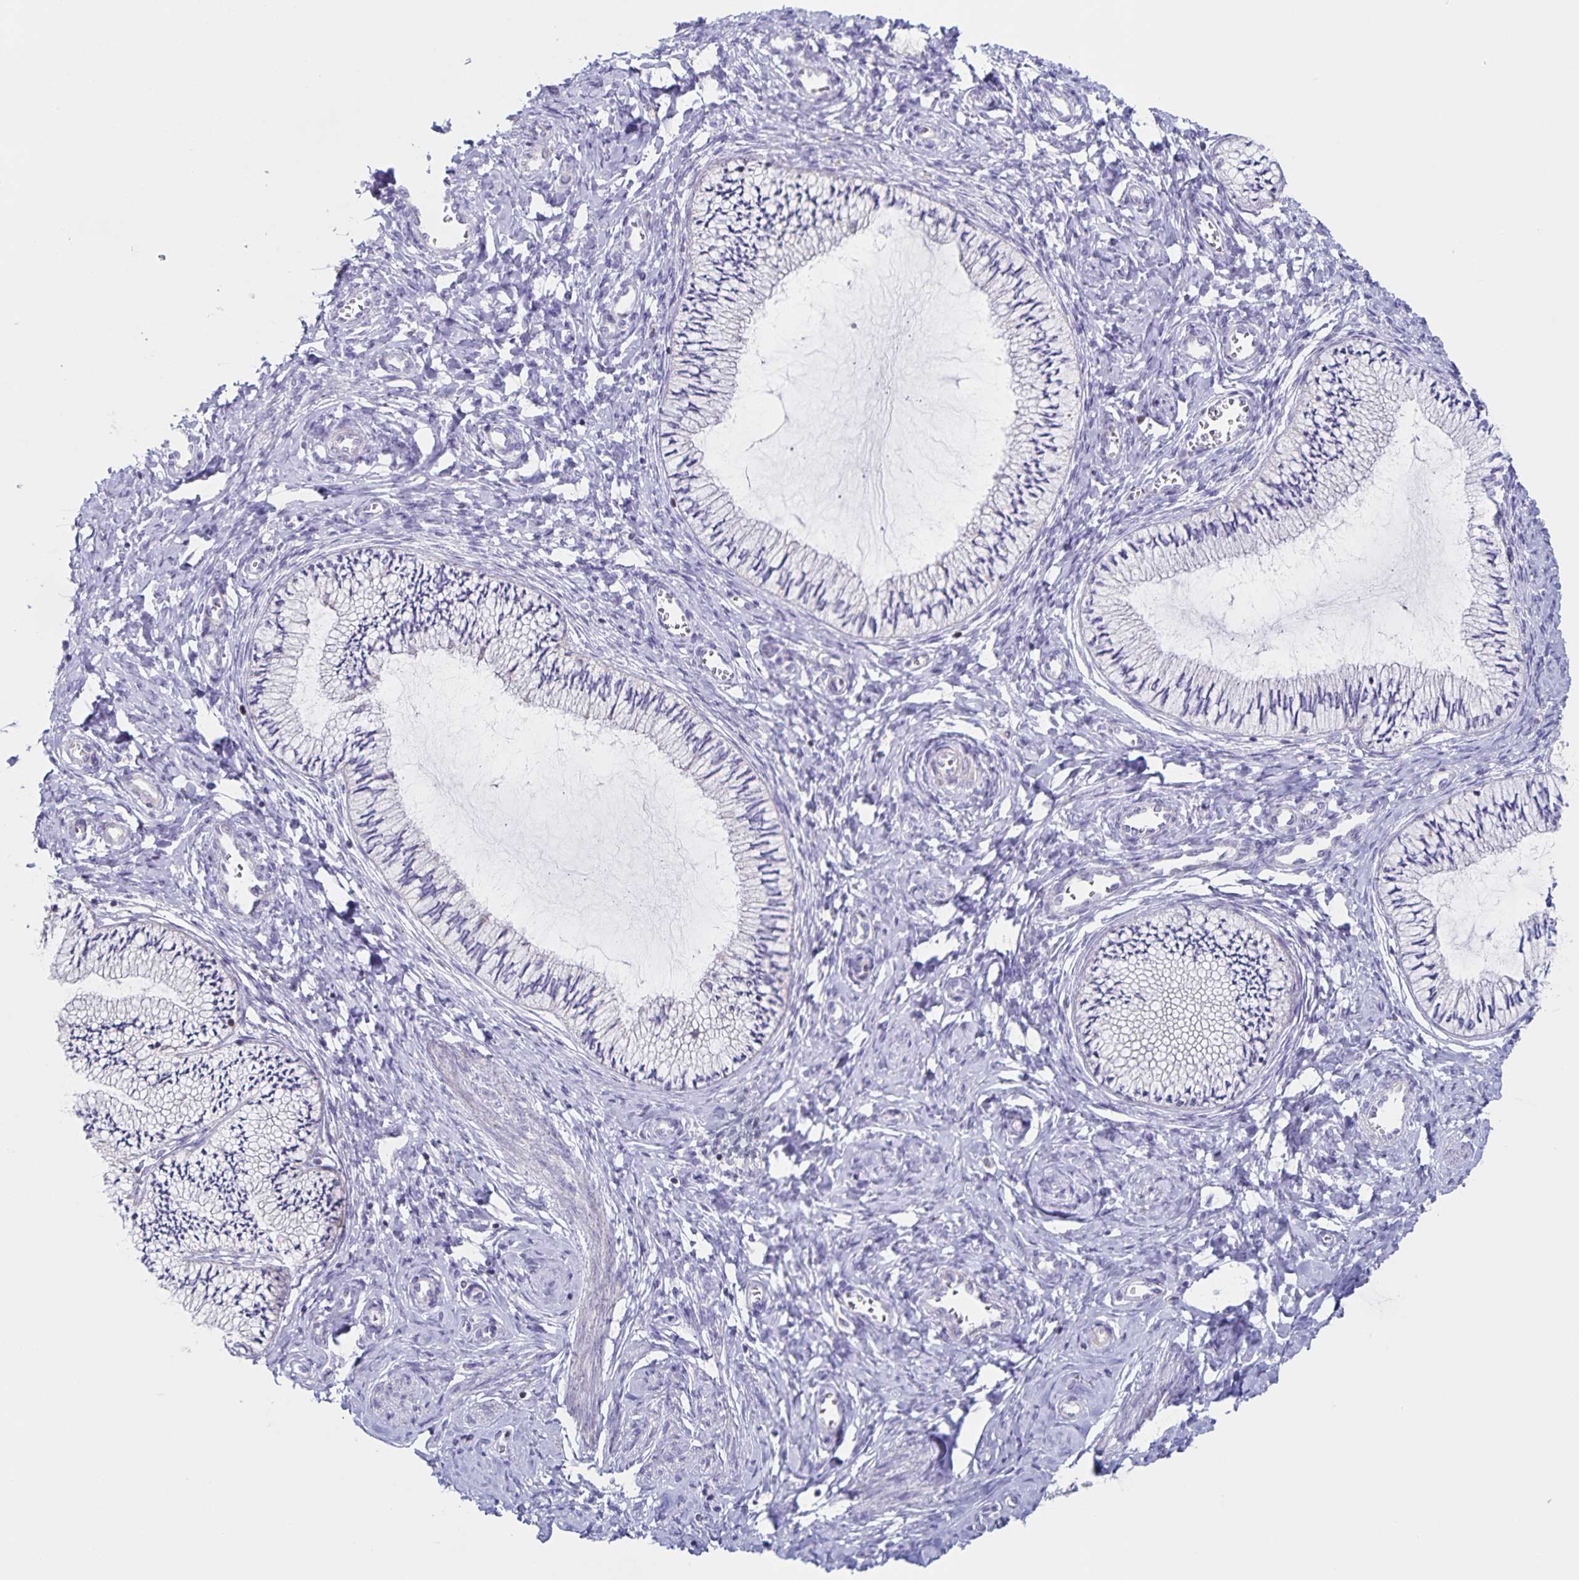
{"staining": {"intensity": "negative", "quantity": "none", "location": "none"}, "tissue": "cervix", "cell_type": "Glandular cells", "image_type": "normal", "snomed": [{"axis": "morphology", "description": "Normal tissue, NOS"}, {"axis": "topography", "description": "Cervix"}], "caption": "DAB (3,3'-diaminobenzidine) immunohistochemical staining of unremarkable human cervix exhibits no significant expression in glandular cells.", "gene": "CENPH", "patient": {"sex": "female", "age": 24}}